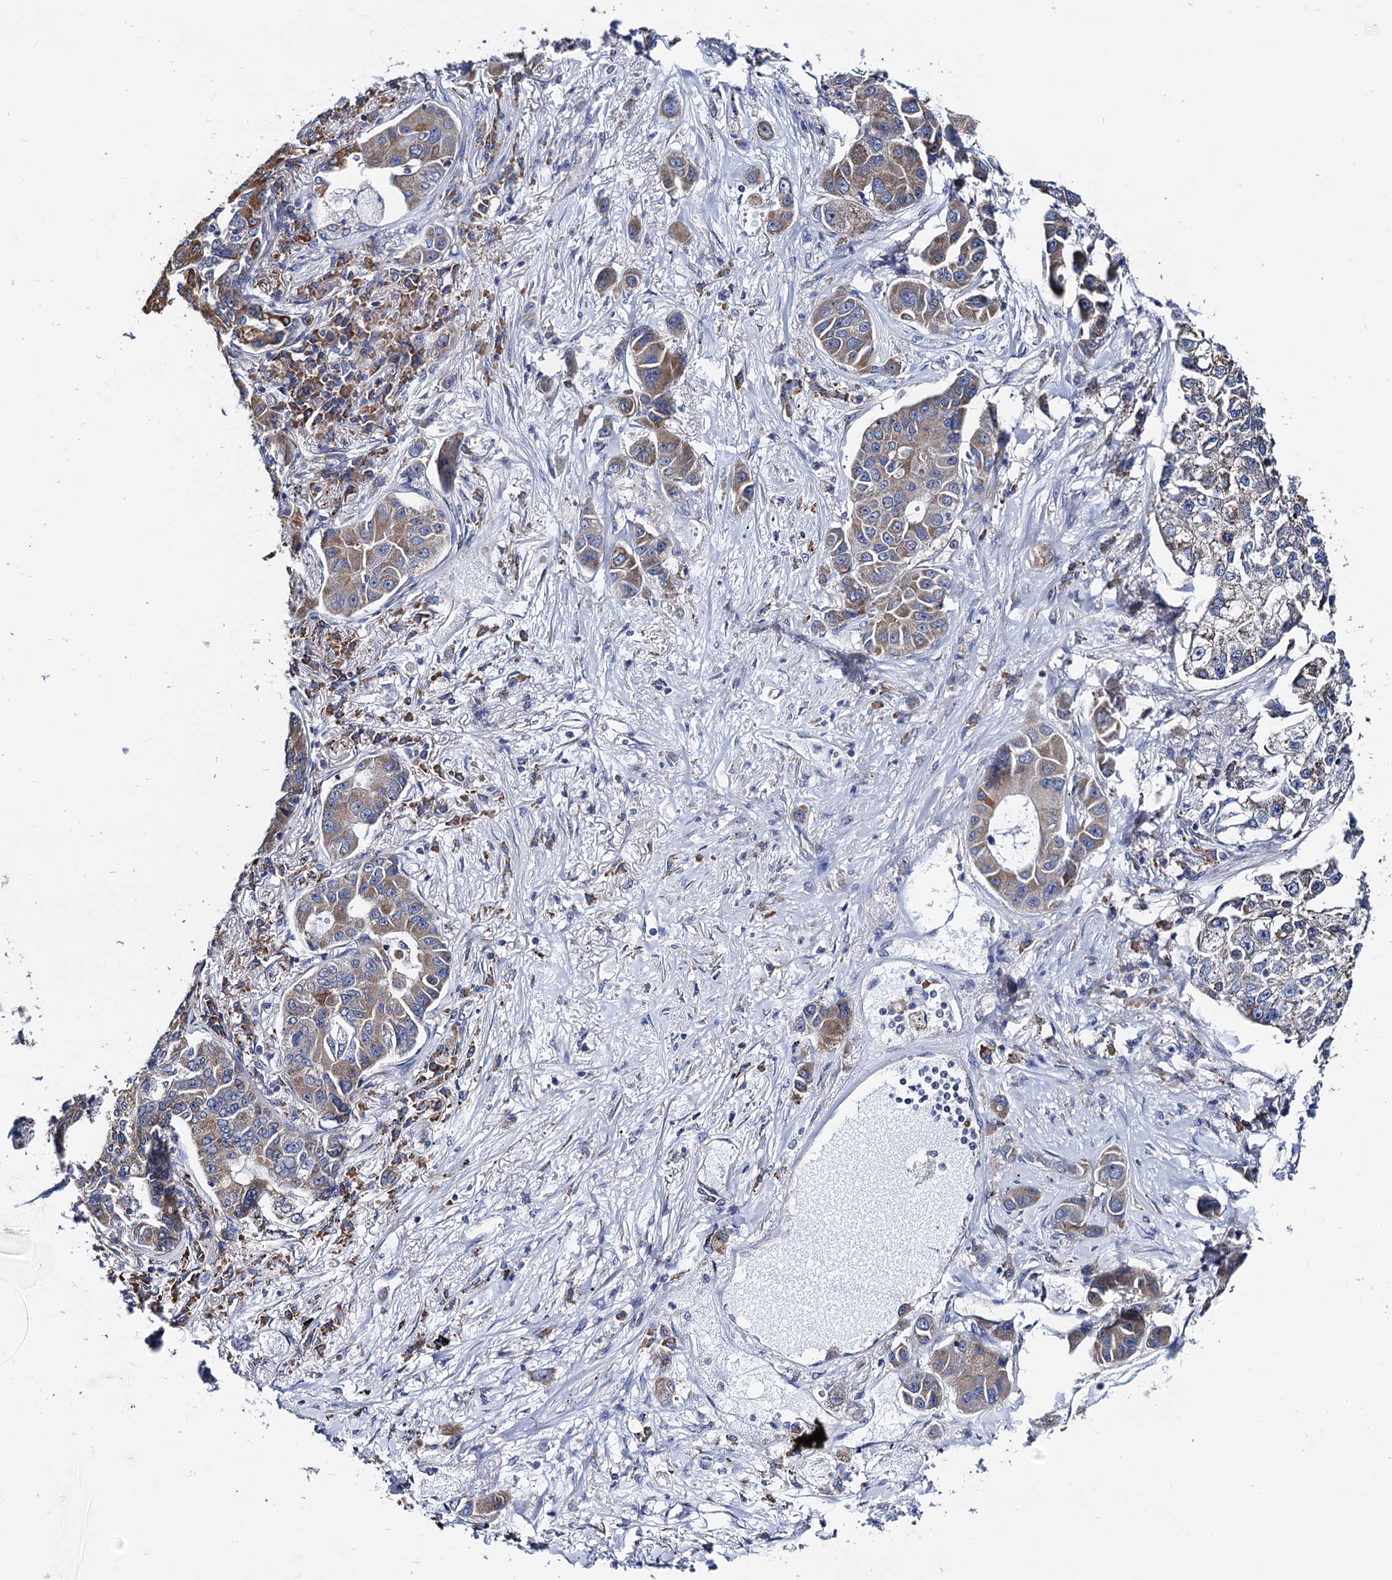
{"staining": {"intensity": "moderate", "quantity": ">75%", "location": "cytoplasmic/membranous"}, "tissue": "lung cancer", "cell_type": "Tumor cells", "image_type": "cancer", "snomed": [{"axis": "morphology", "description": "Adenocarcinoma, NOS"}, {"axis": "topography", "description": "Lung"}], "caption": "This photomicrograph demonstrates adenocarcinoma (lung) stained with immunohistochemistry to label a protein in brown. The cytoplasmic/membranous of tumor cells show moderate positivity for the protein. Nuclei are counter-stained blue.", "gene": "PGLS", "patient": {"sex": "male", "age": 49}}